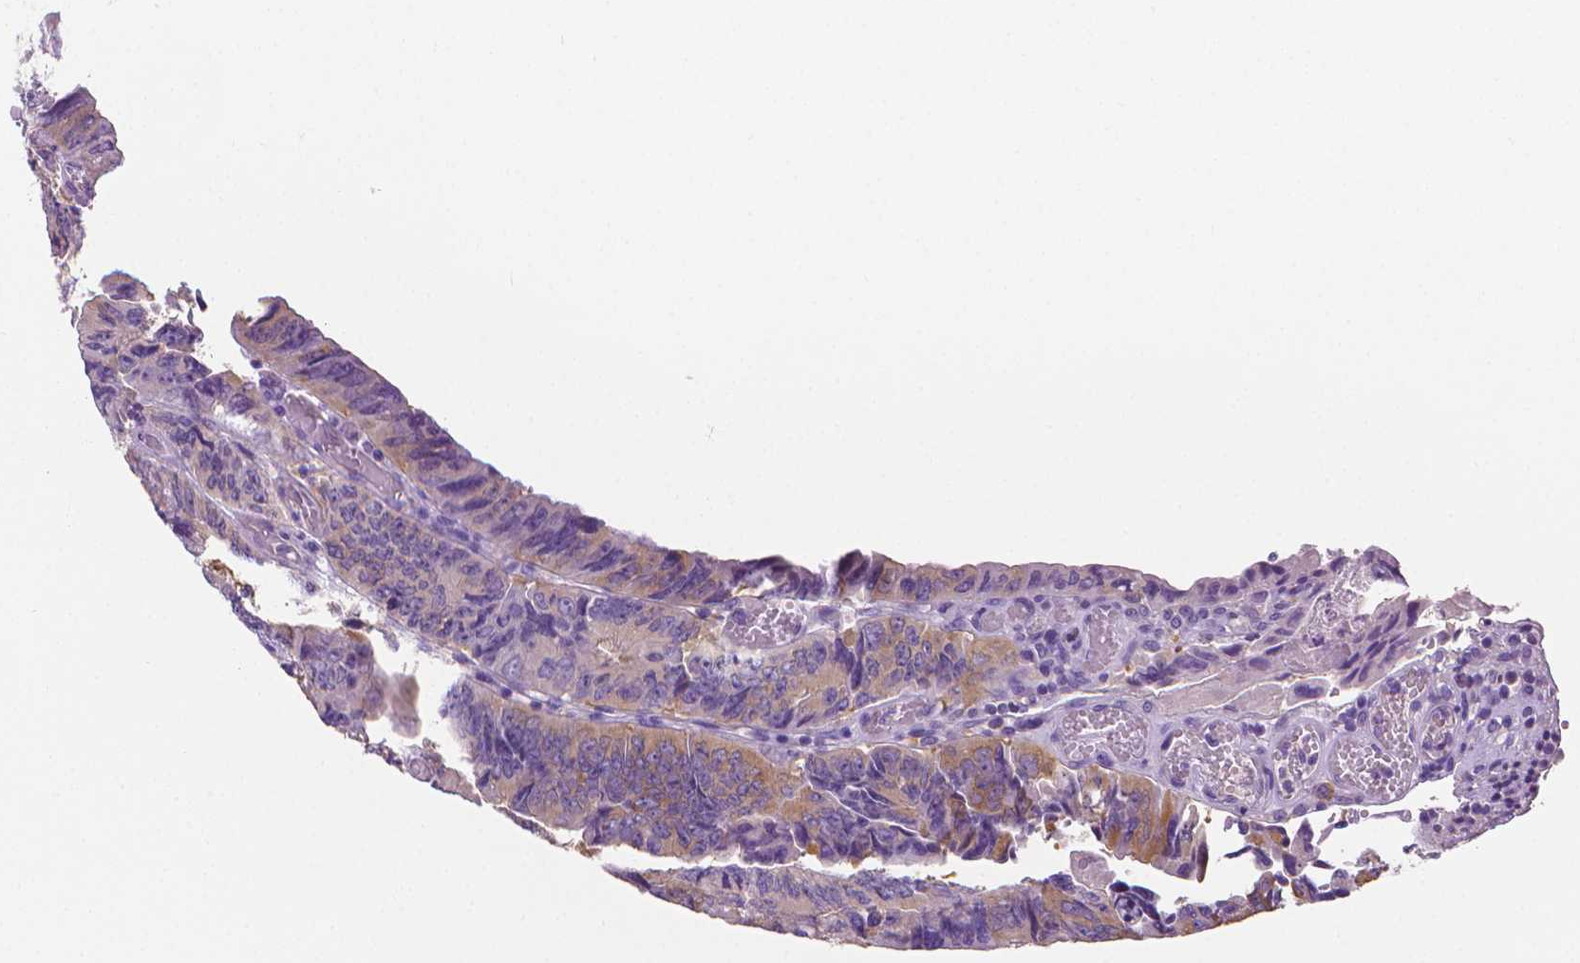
{"staining": {"intensity": "weak", "quantity": ">75%", "location": "cytoplasmic/membranous"}, "tissue": "colorectal cancer", "cell_type": "Tumor cells", "image_type": "cancer", "snomed": [{"axis": "morphology", "description": "Adenocarcinoma, NOS"}, {"axis": "topography", "description": "Colon"}], "caption": "Adenocarcinoma (colorectal) stained for a protein (brown) demonstrates weak cytoplasmic/membranous positive staining in approximately >75% of tumor cells.", "gene": "FASN", "patient": {"sex": "female", "age": 84}}